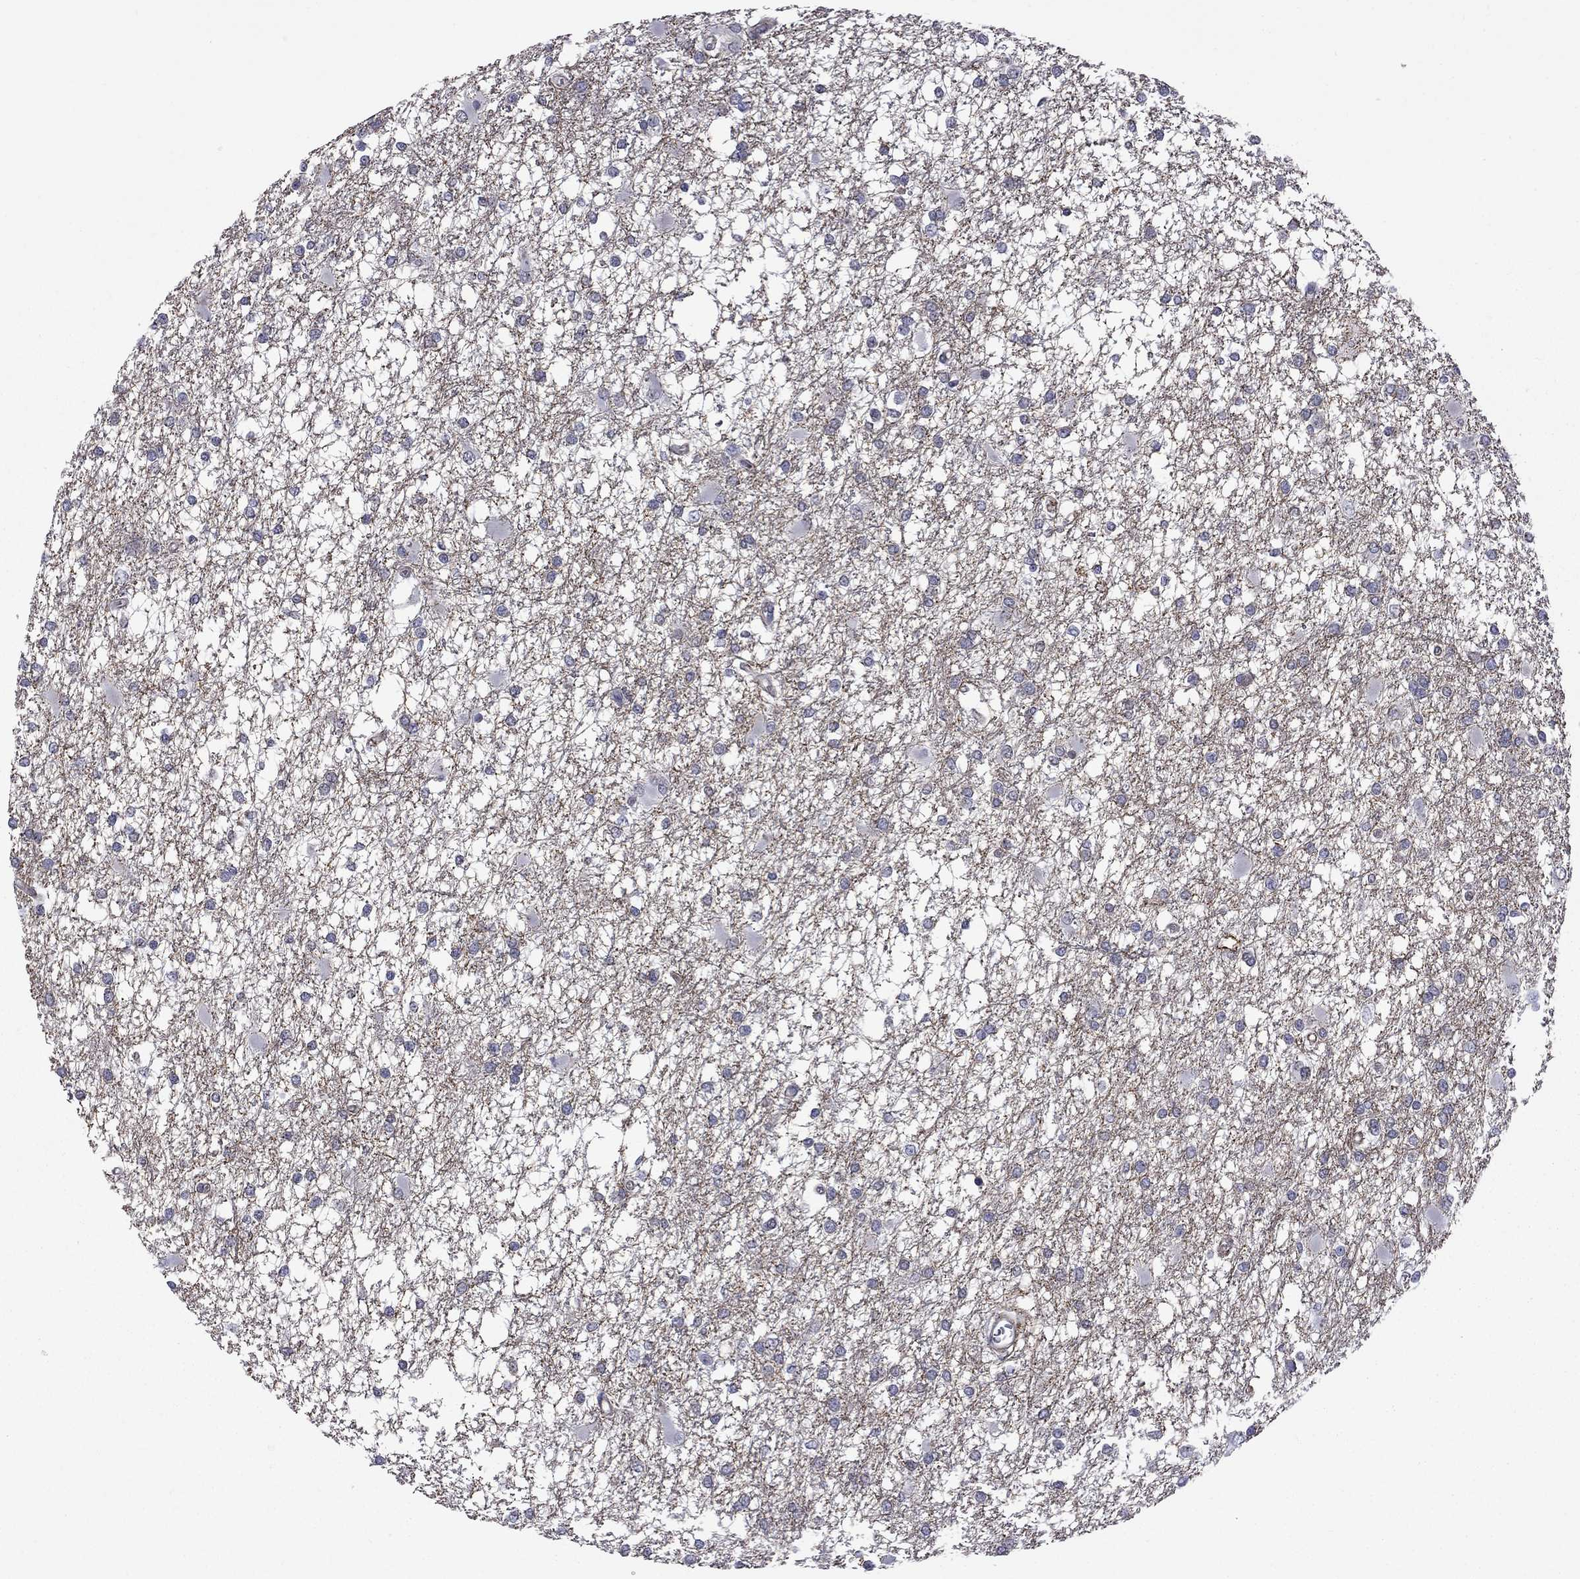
{"staining": {"intensity": "negative", "quantity": "none", "location": "none"}, "tissue": "glioma", "cell_type": "Tumor cells", "image_type": "cancer", "snomed": [{"axis": "morphology", "description": "Glioma, malignant, High grade"}, {"axis": "topography", "description": "Cerebral cortex"}], "caption": "Tumor cells are negative for protein expression in human glioma.", "gene": "GSG1L", "patient": {"sex": "male", "age": 79}}